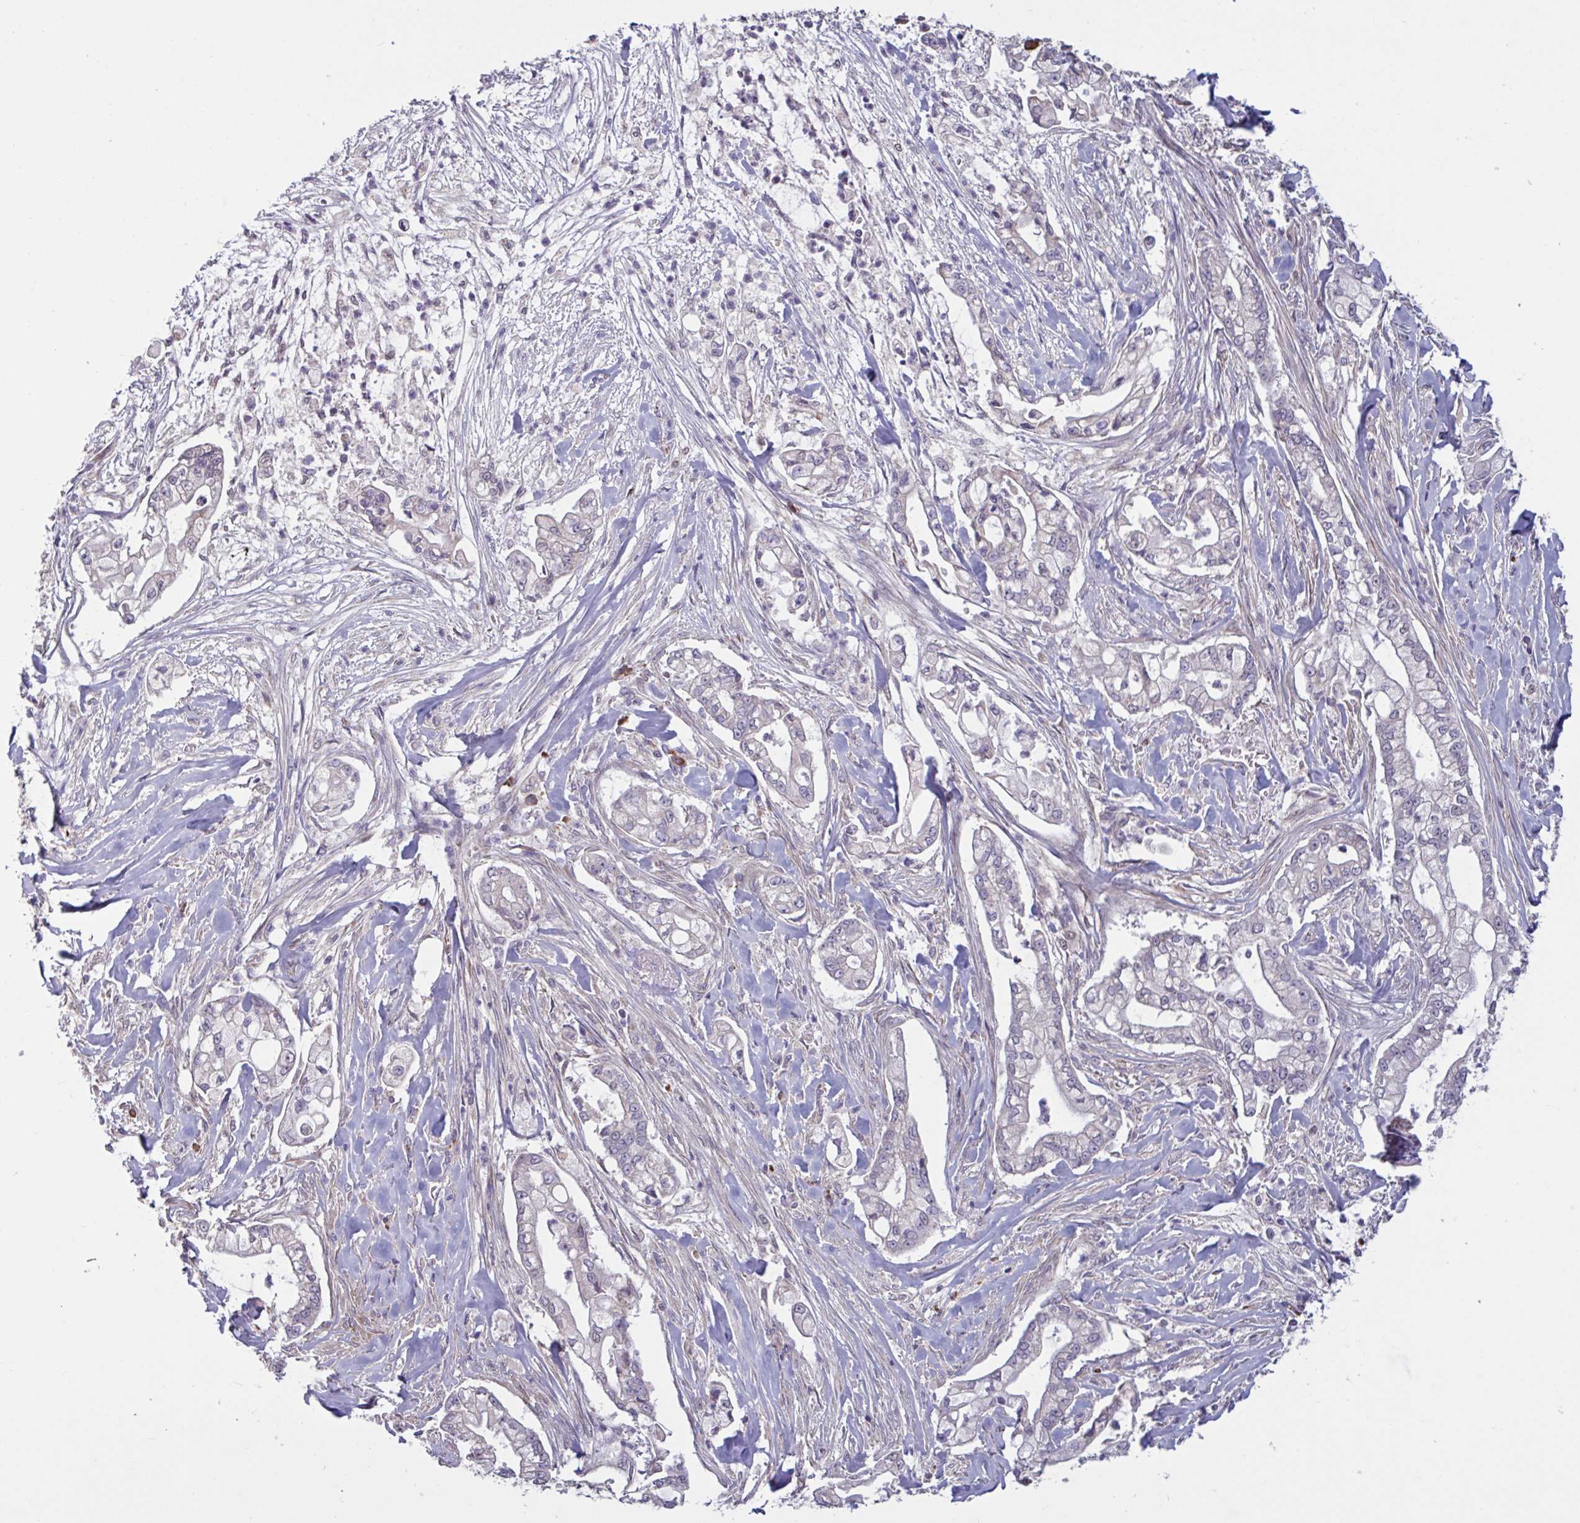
{"staining": {"intensity": "negative", "quantity": "none", "location": "none"}, "tissue": "pancreatic cancer", "cell_type": "Tumor cells", "image_type": "cancer", "snomed": [{"axis": "morphology", "description": "Adenocarcinoma, NOS"}, {"axis": "topography", "description": "Pancreas"}], "caption": "Human pancreatic cancer stained for a protein using immunohistochemistry reveals no positivity in tumor cells.", "gene": "CD1E", "patient": {"sex": "female", "age": 69}}